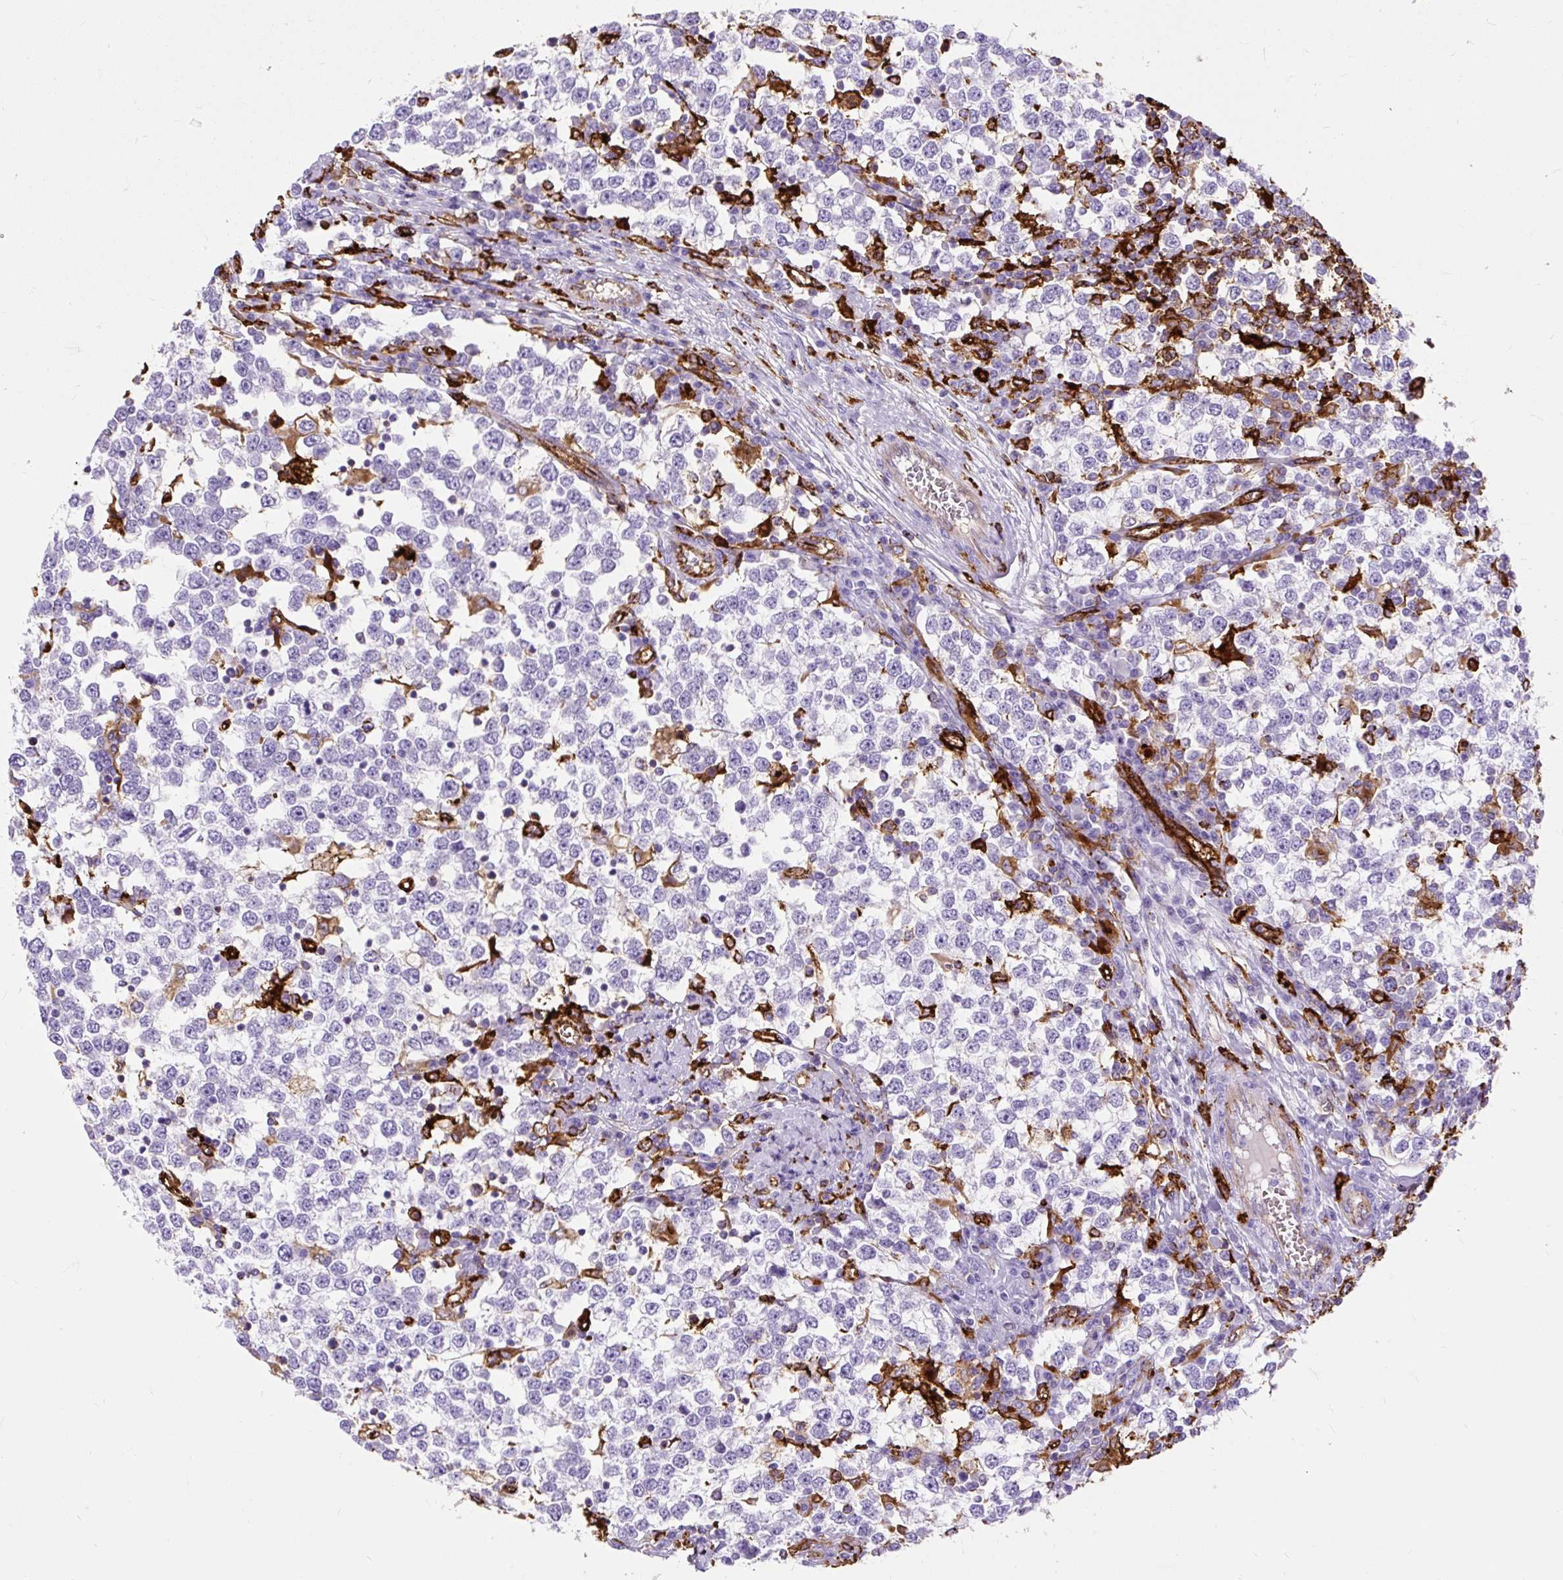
{"staining": {"intensity": "negative", "quantity": "none", "location": "none"}, "tissue": "testis cancer", "cell_type": "Tumor cells", "image_type": "cancer", "snomed": [{"axis": "morphology", "description": "Seminoma, NOS"}, {"axis": "topography", "description": "Testis"}], "caption": "A histopathology image of testis seminoma stained for a protein reveals no brown staining in tumor cells.", "gene": "HLA-DRA", "patient": {"sex": "male", "age": 65}}